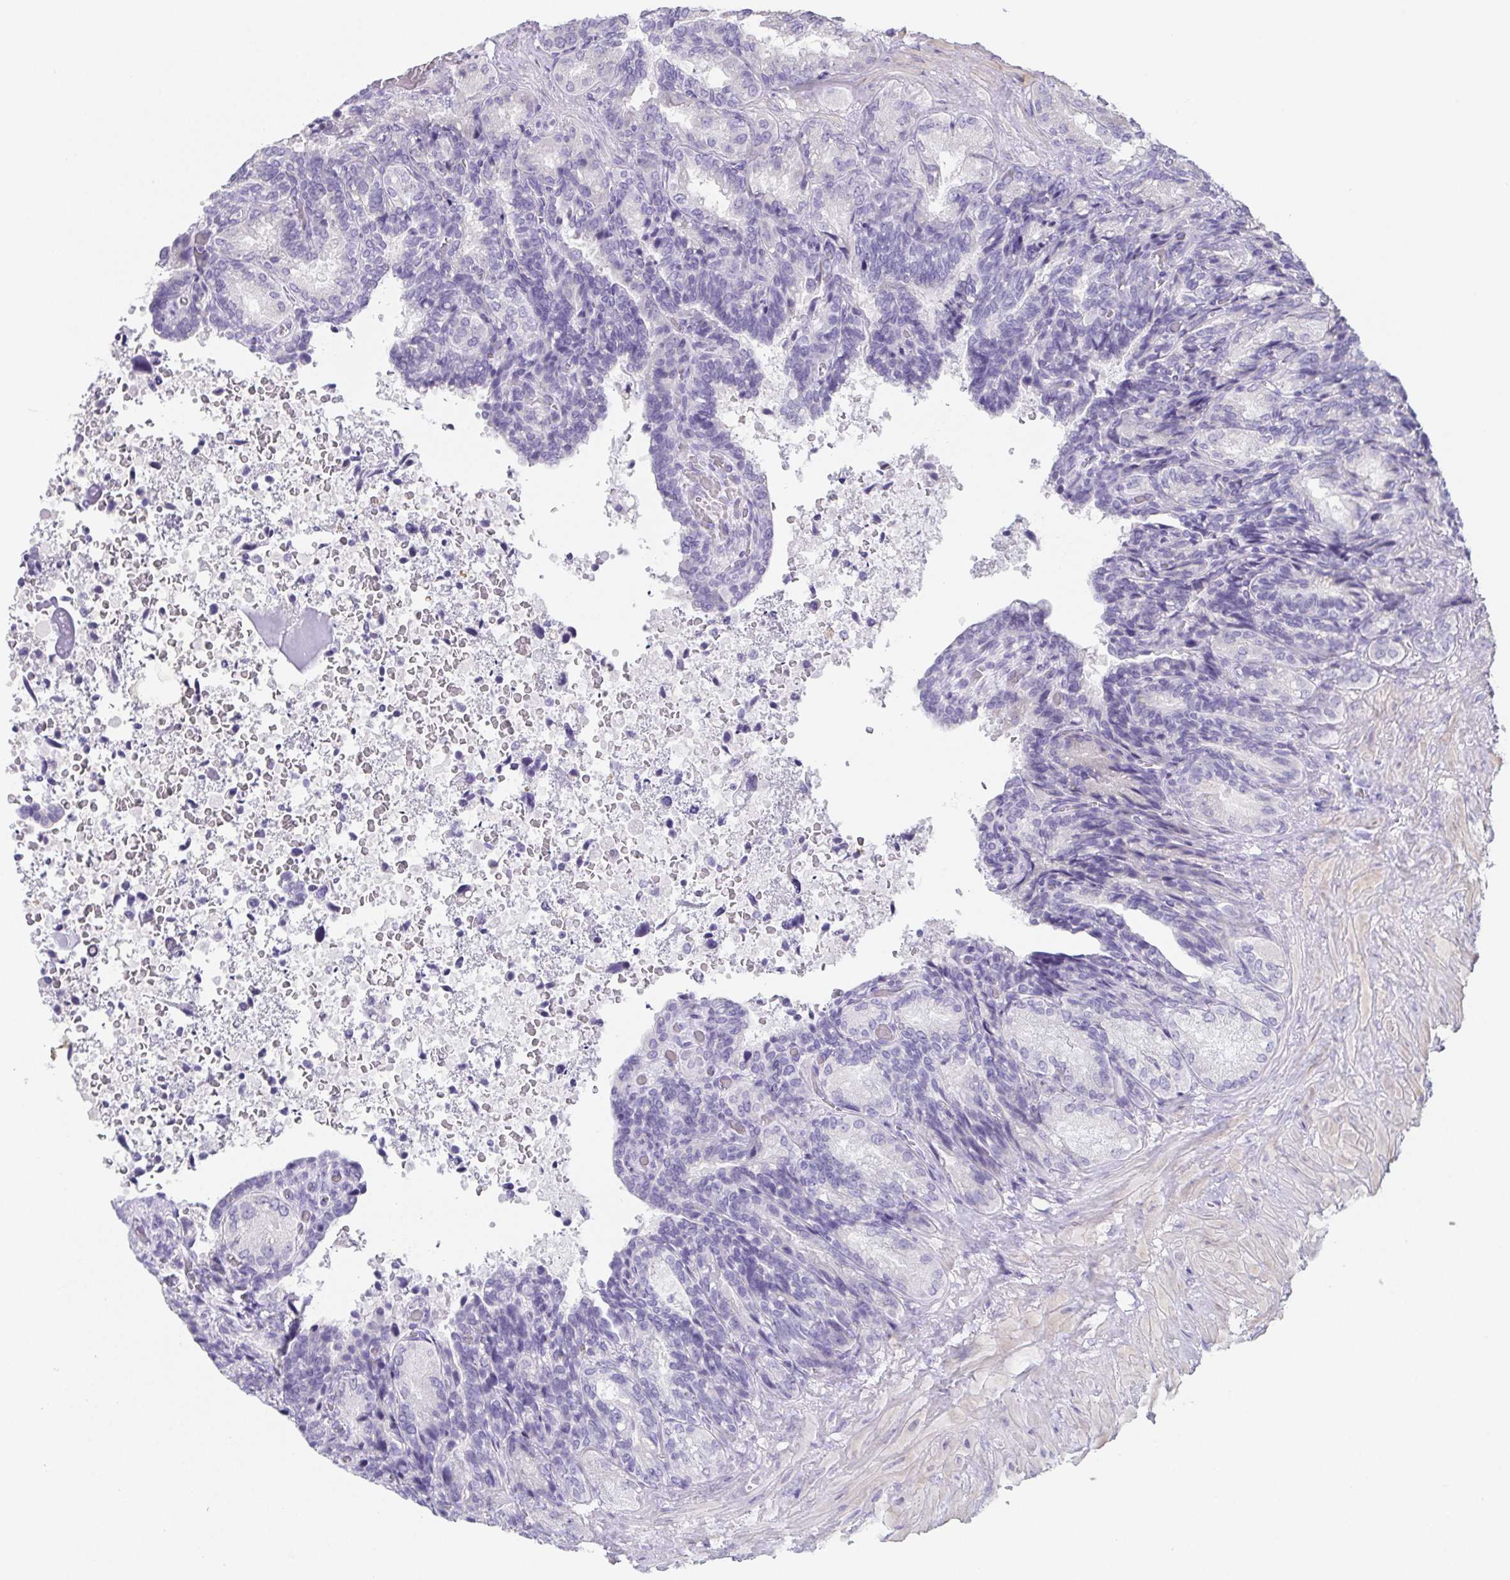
{"staining": {"intensity": "negative", "quantity": "none", "location": "none"}, "tissue": "seminal vesicle", "cell_type": "Glandular cells", "image_type": "normal", "snomed": [{"axis": "morphology", "description": "Normal tissue, NOS"}, {"axis": "topography", "description": "Seminal veicle"}], "caption": "DAB immunohistochemical staining of unremarkable seminal vesicle displays no significant staining in glandular cells. Nuclei are stained in blue.", "gene": "HDGFL1", "patient": {"sex": "male", "age": 68}}